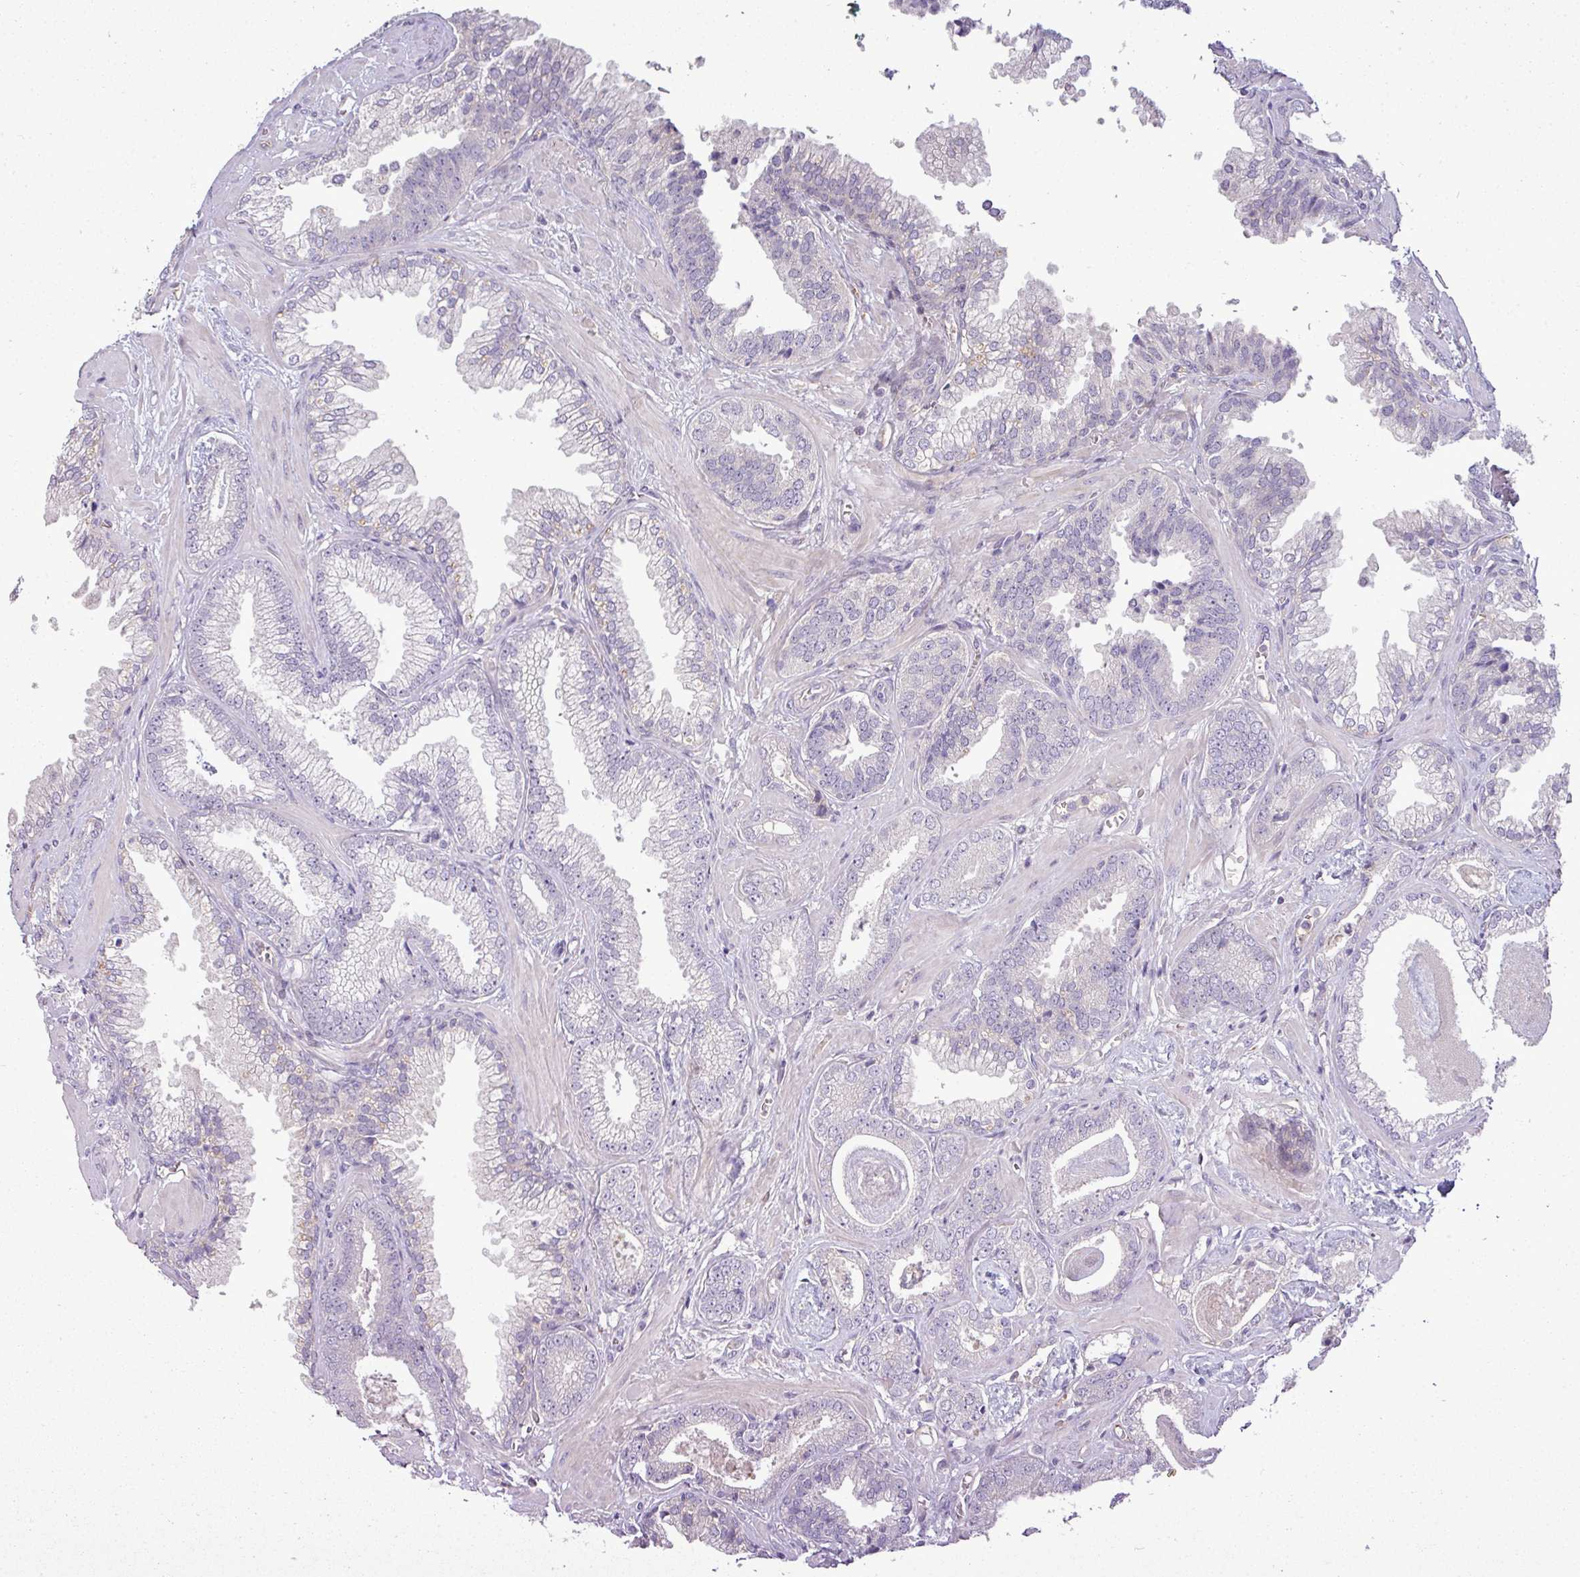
{"staining": {"intensity": "negative", "quantity": "none", "location": "none"}, "tissue": "prostate cancer", "cell_type": "Tumor cells", "image_type": "cancer", "snomed": [{"axis": "morphology", "description": "Adenocarcinoma, Low grade"}, {"axis": "topography", "description": "Prostate"}], "caption": "The IHC image has no significant expression in tumor cells of prostate cancer (adenocarcinoma (low-grade)) tissue.", "gene": "APOM", "patient": {"sex": "male", "age": 60}}